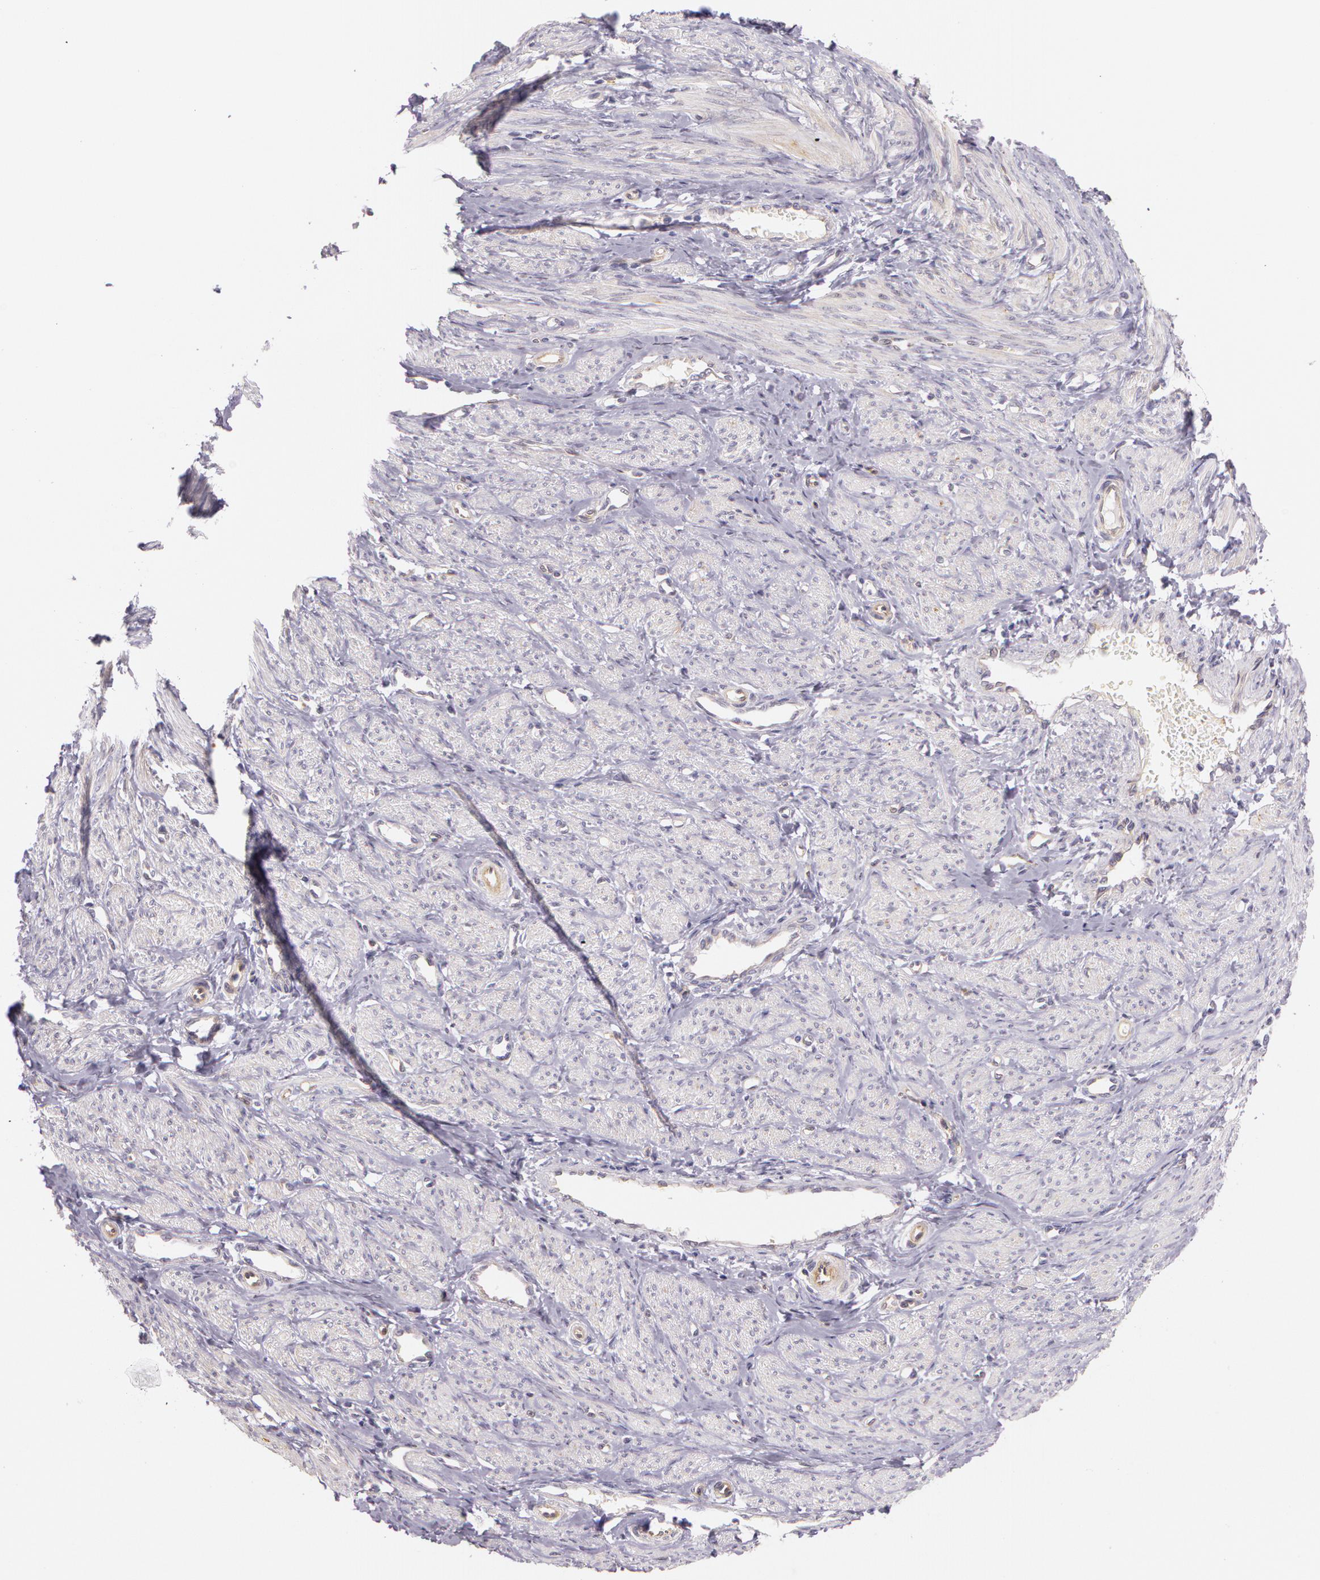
{"staining": {"intensity": "weak", "quantity": "<25%", "location": "cytoplasmic/membranous"}, "tissue": "smooth muscle", "cell_type": "Smooth muscle cells", "image_type": "normal", "snomed": [{"axis": "morphology", "description": "Normal tissue, NOS"}, {"axis": "topography", "description": "Smooth muscle"}, {"axis": "topography", "description": "Uterus"}], "caption": "Immunohistochemical staining of normal human smooth muscle exhibits no significant expression in smooth muscle cells.", "gene": "APP", "patient": {"sex": "female", "age": 39}}